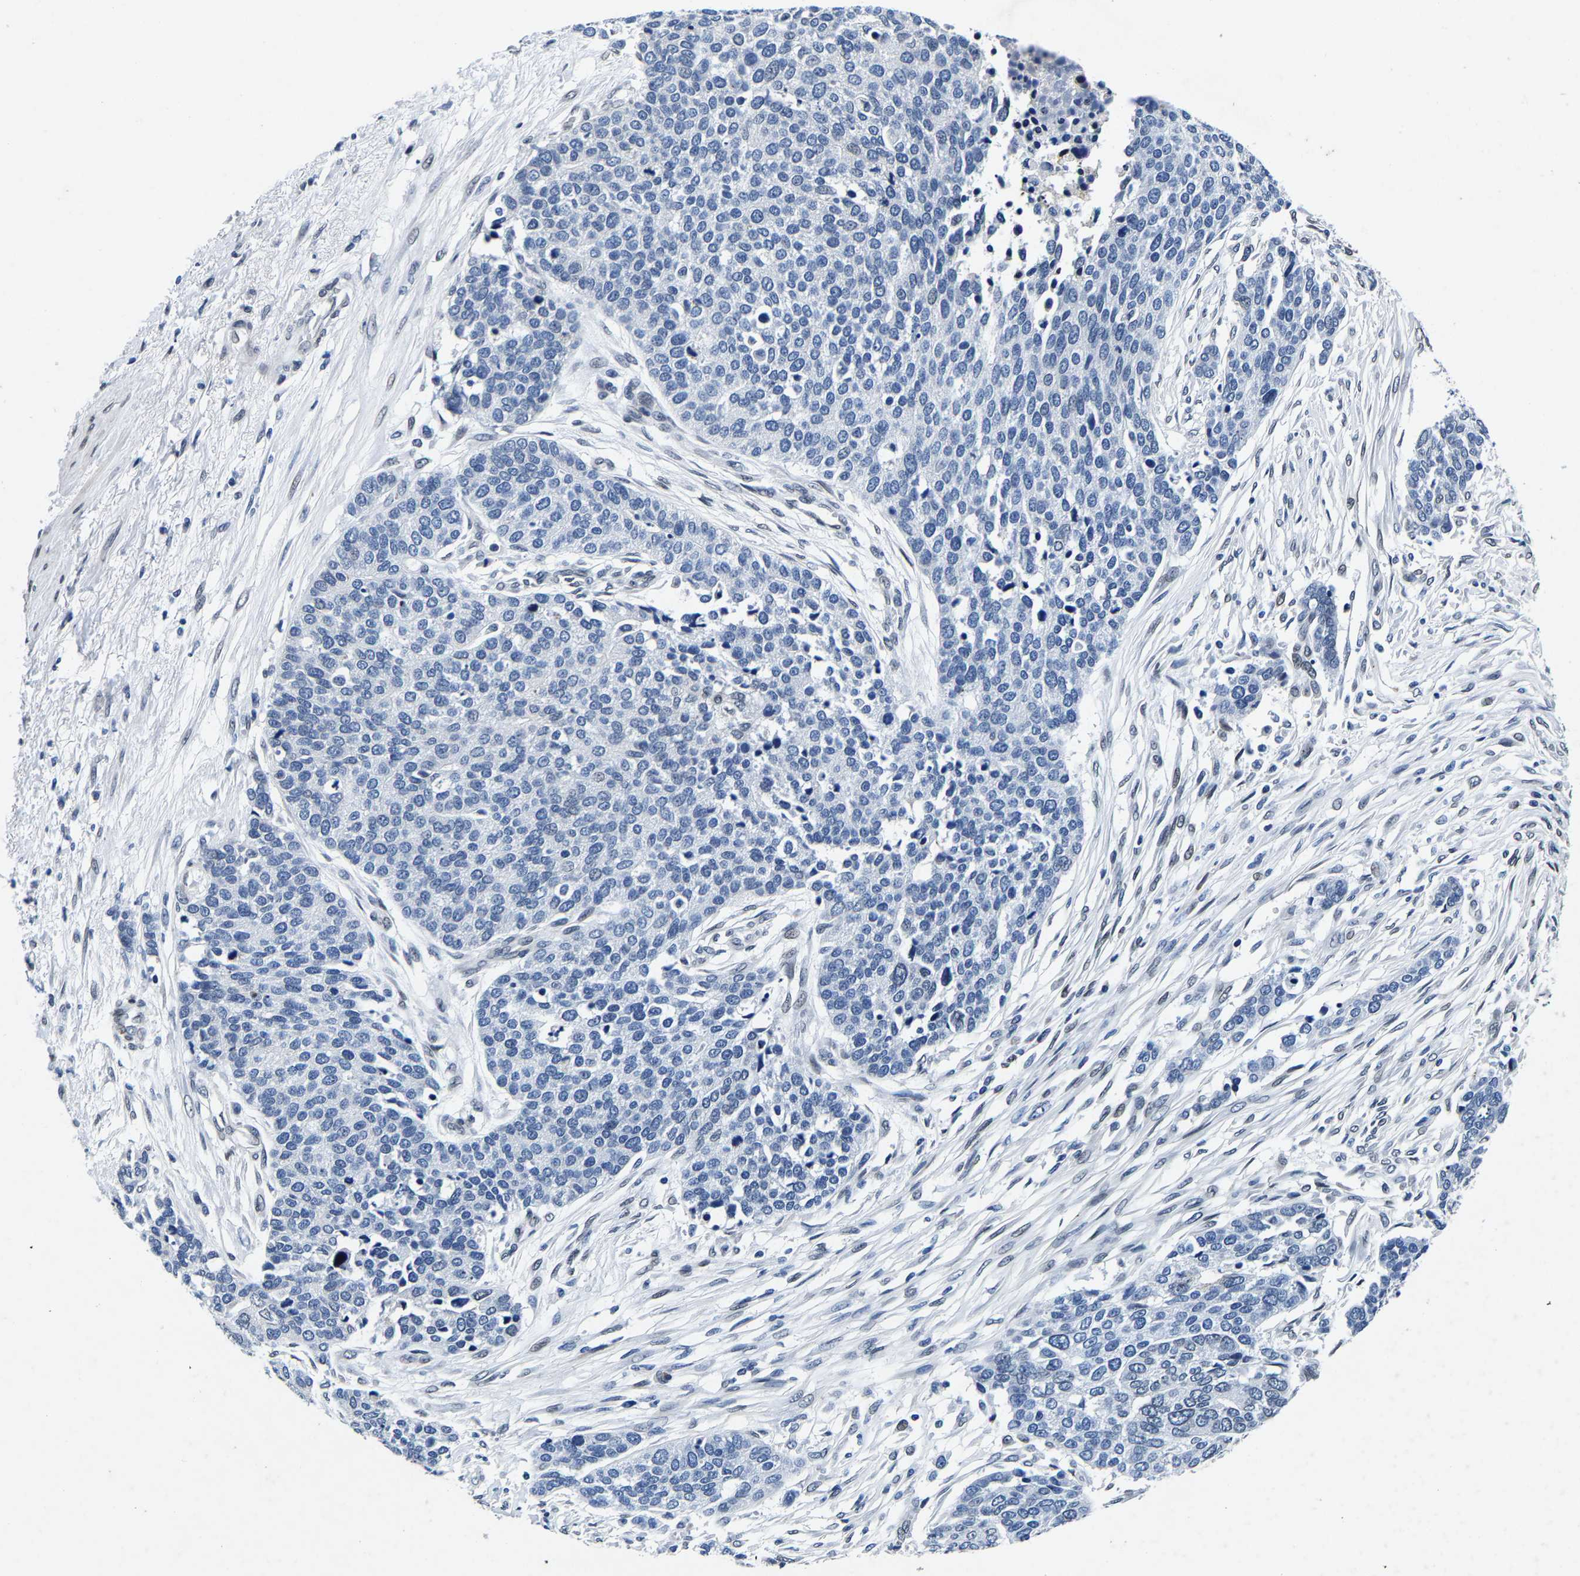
{"staining": {"intensity": "negative", "quantity": "none", "location": "none"}, "tissue": "ovarian cancer", "cell_type": "Tumor cells", "image_type": "cancer", "snomed": [{"axis": "morphology", "description": "Cystadenocarcinoma, serous, NOS"}, {"axis": "topography", "description": "Ovary"}], "caption": "DAB immunohistochemical staining of serous cystadenocarcinoma (ovarian) shows no significant staining in tumor cells. (DAB immunohistochemistry (IHC), high magnification).", "gene": "UBN2", "patient": {"sex": "female", "age": 44}}